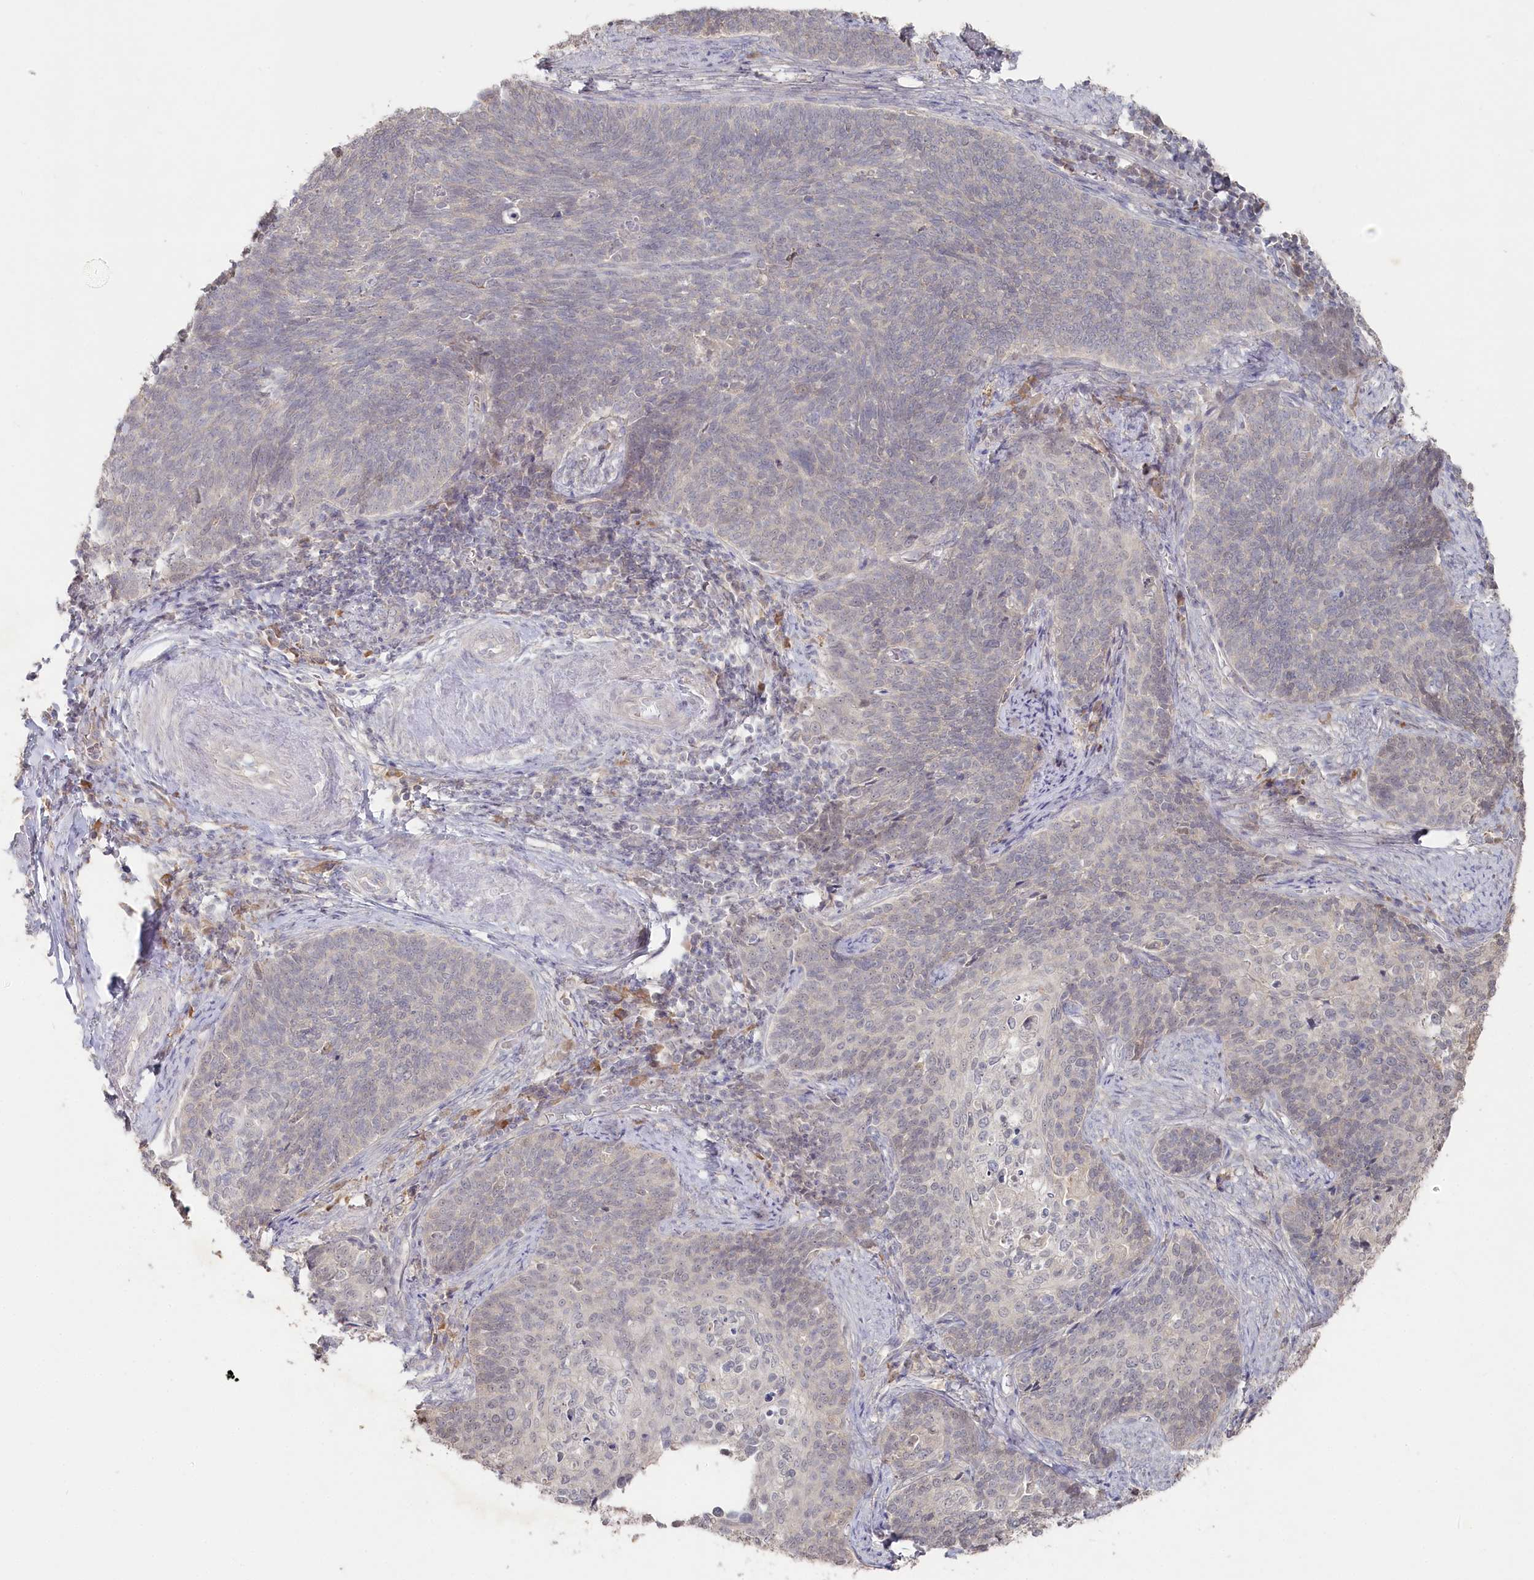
{"staining": {"intensity": "negative", "quantity": "none", "location": "none"}, "tissue": "cervical cancer", "cell_type": "Tumor cells", "image_type": "cancer", "snomed": [{"axis": "morphology", "description": "Squamous cell carcinoma, NOS"}, {"axis": "topography", "description": "Cervix"}], "caption": "IHC image of squamous cell carcinoma (cervical) stained for a protein (brown), which reveals no staining in tumor cells.", "gene": "TGFBRAP1", "patient": {"sex": "female", "age": 39}}